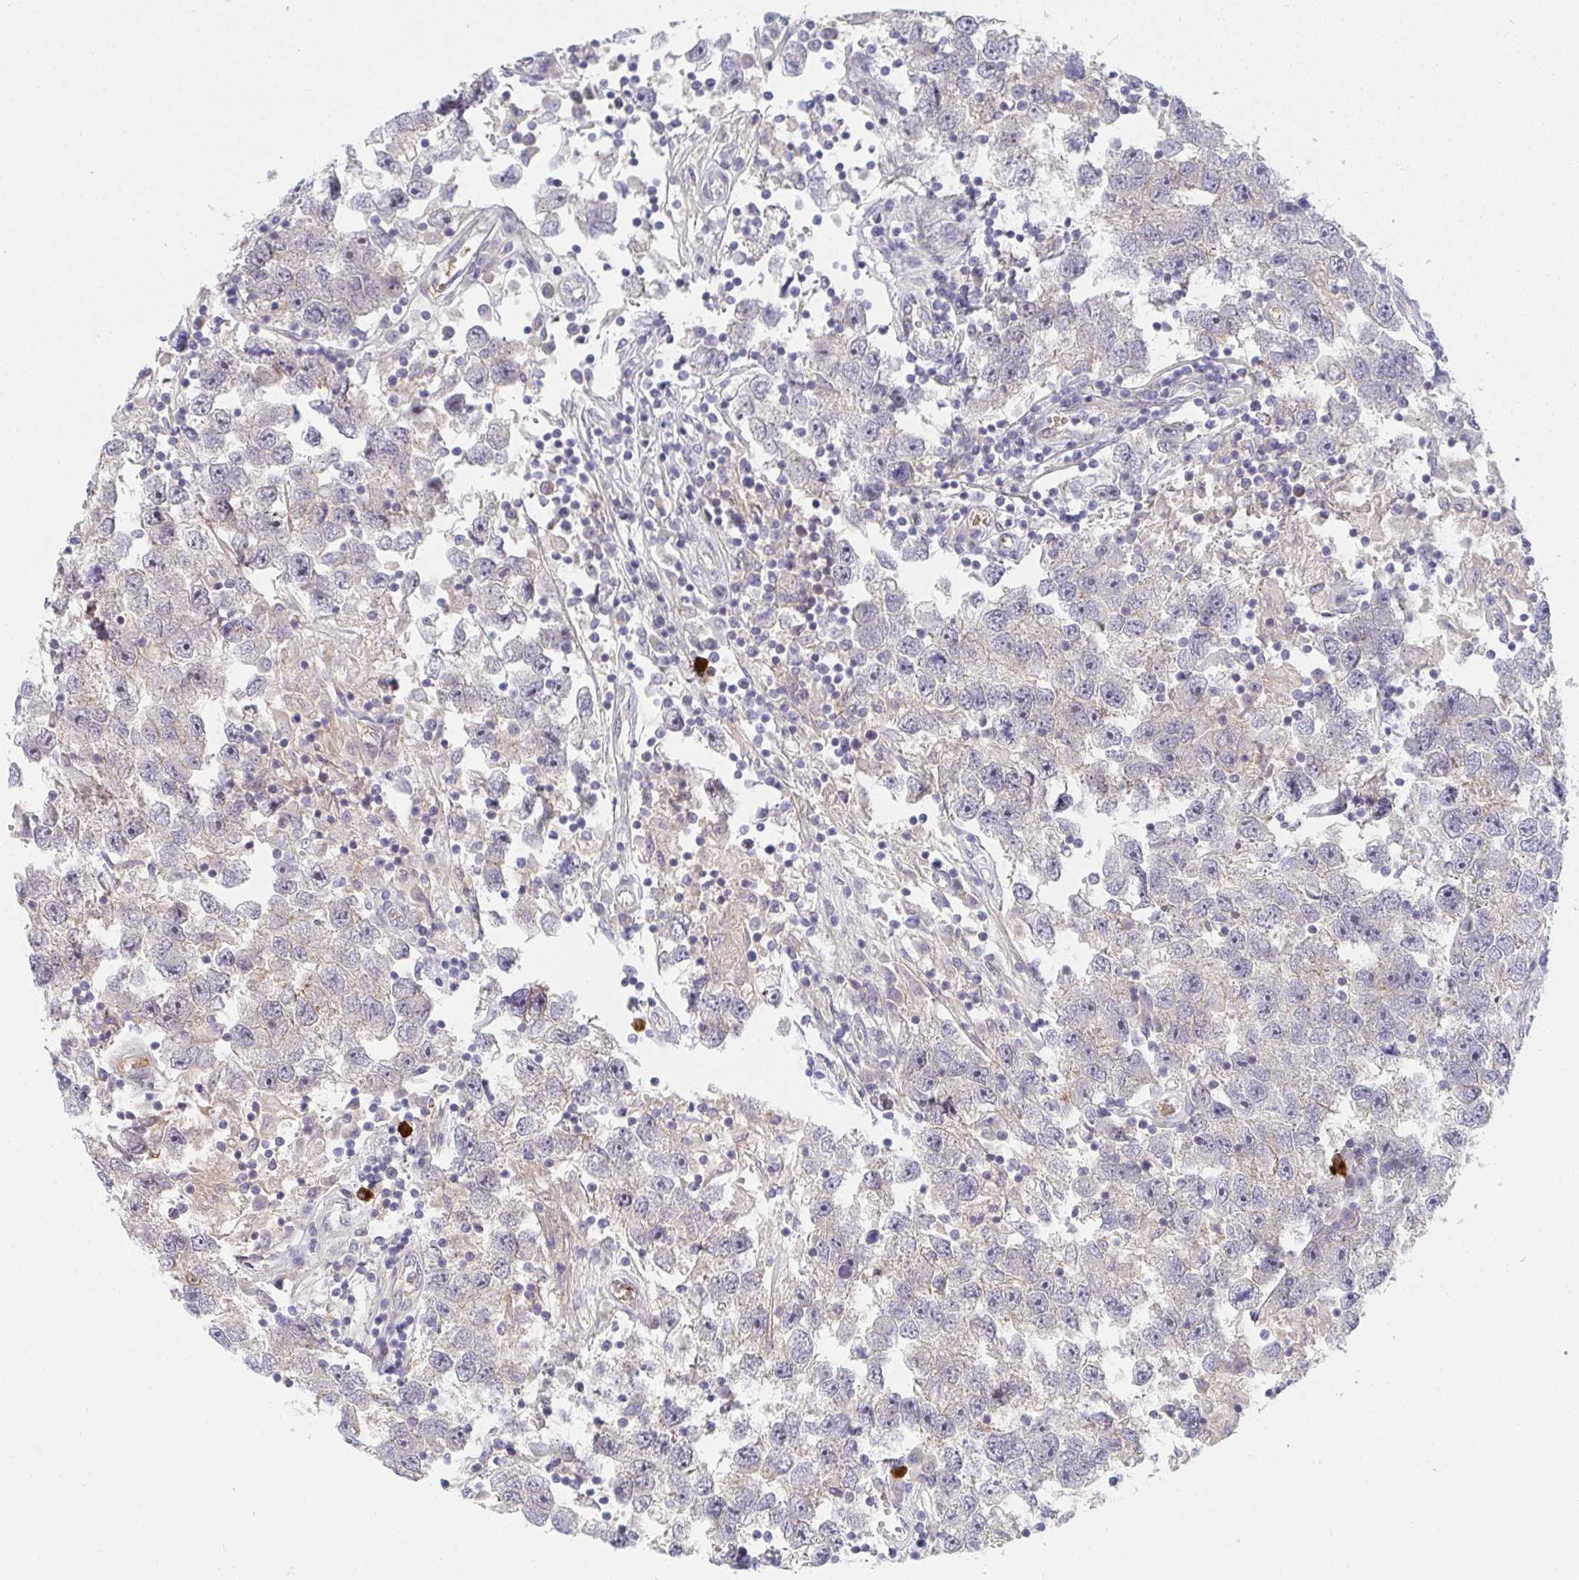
{"staining": {"intensity": "negative", "quantity": "none", "location": "none"}, "tissue": "testis cancer", "cell_type": "Tumor cells", "image_type": "cancer", "snomed": [{"axis": "morphology", "description": "Seminoma, NOS"}, {"axis": "topography", "description": "Testis"}], "caption": "Histopathology image shows no protein expression in tumor cells of seminoma (testis) tissue.", "gene": "TNFSF4", "patient": {"sex": "male", "age": 26}}